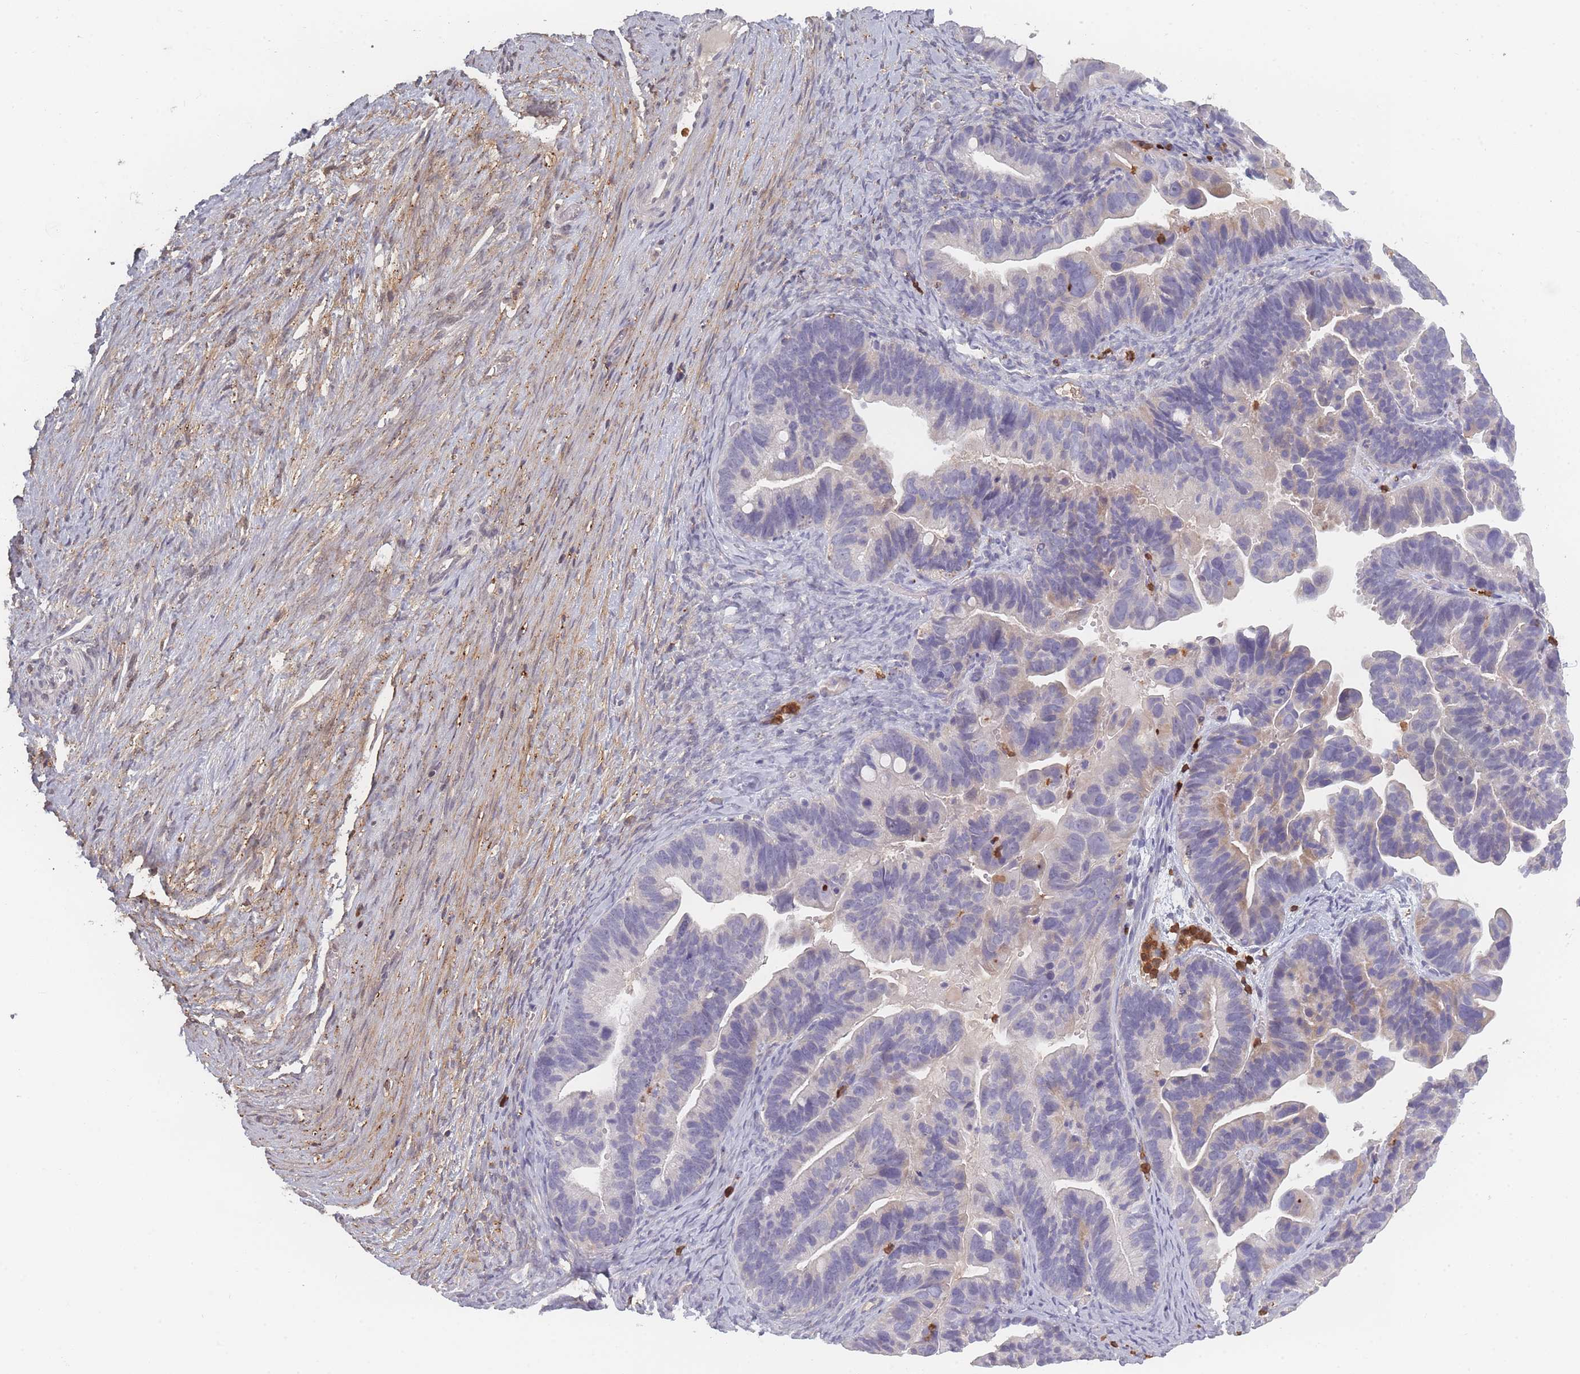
{"staining": {"intensity": "negative", "quantity": "none", "location": "none"}, "tissue": "ovarian cancer", "cell_type": "Tumor cells", "image_type": "cancer", "snomed": [{"axis": "morphology", "description": "Cystadenocarcinoma, serous, NOS"}, {"axis": "topography", "description": "Ovary"}], "caption": "Human ovarian cancer (serous cystadenocarcinoma) stained for a protein using immunohistochemistry displays no positivity in tumor cells.", "gene": "BST1", "patient": {"sex": "female", "age": 56}}